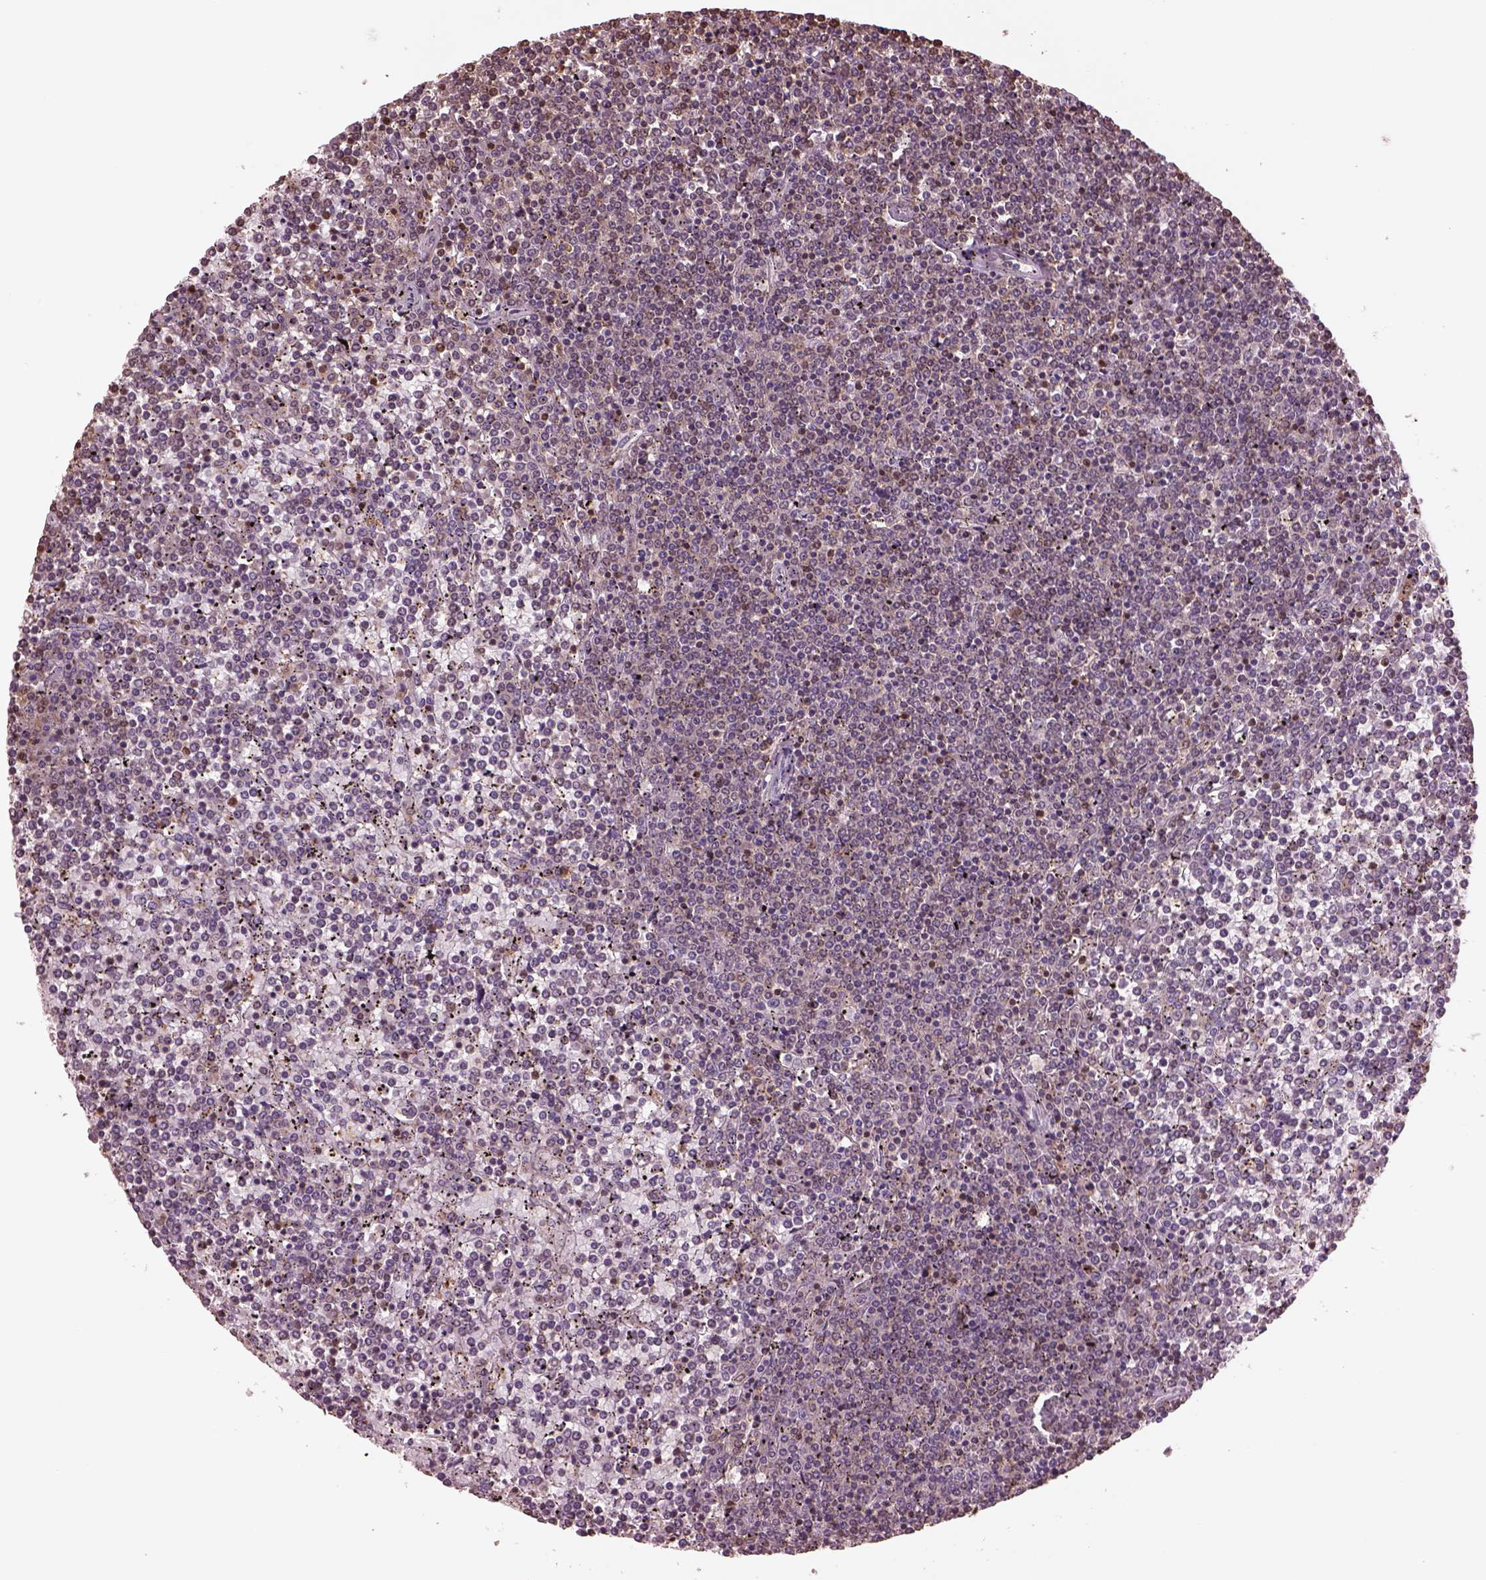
{"staining": {"intensity": "negative", "quantity": "none", "location": "none"}, "tissue": "lymphoma", "cell_type": "Tumor cells", "image_type": "cancer", "snomed": [{"axis": "morphology", "description": "Malignant lymphoma, non-Hodgkin's type, Low grade"}, {"axis": "topography", "description": "Spleen"}], "caption": "Malignant lymphoma, non-Hodgkin's type (low-grade) was stained to show a protein in brown. There is no significant staining in tumor cells.", "gene": "IL31RA", "patient": {"sex": "female", "age": 19}}